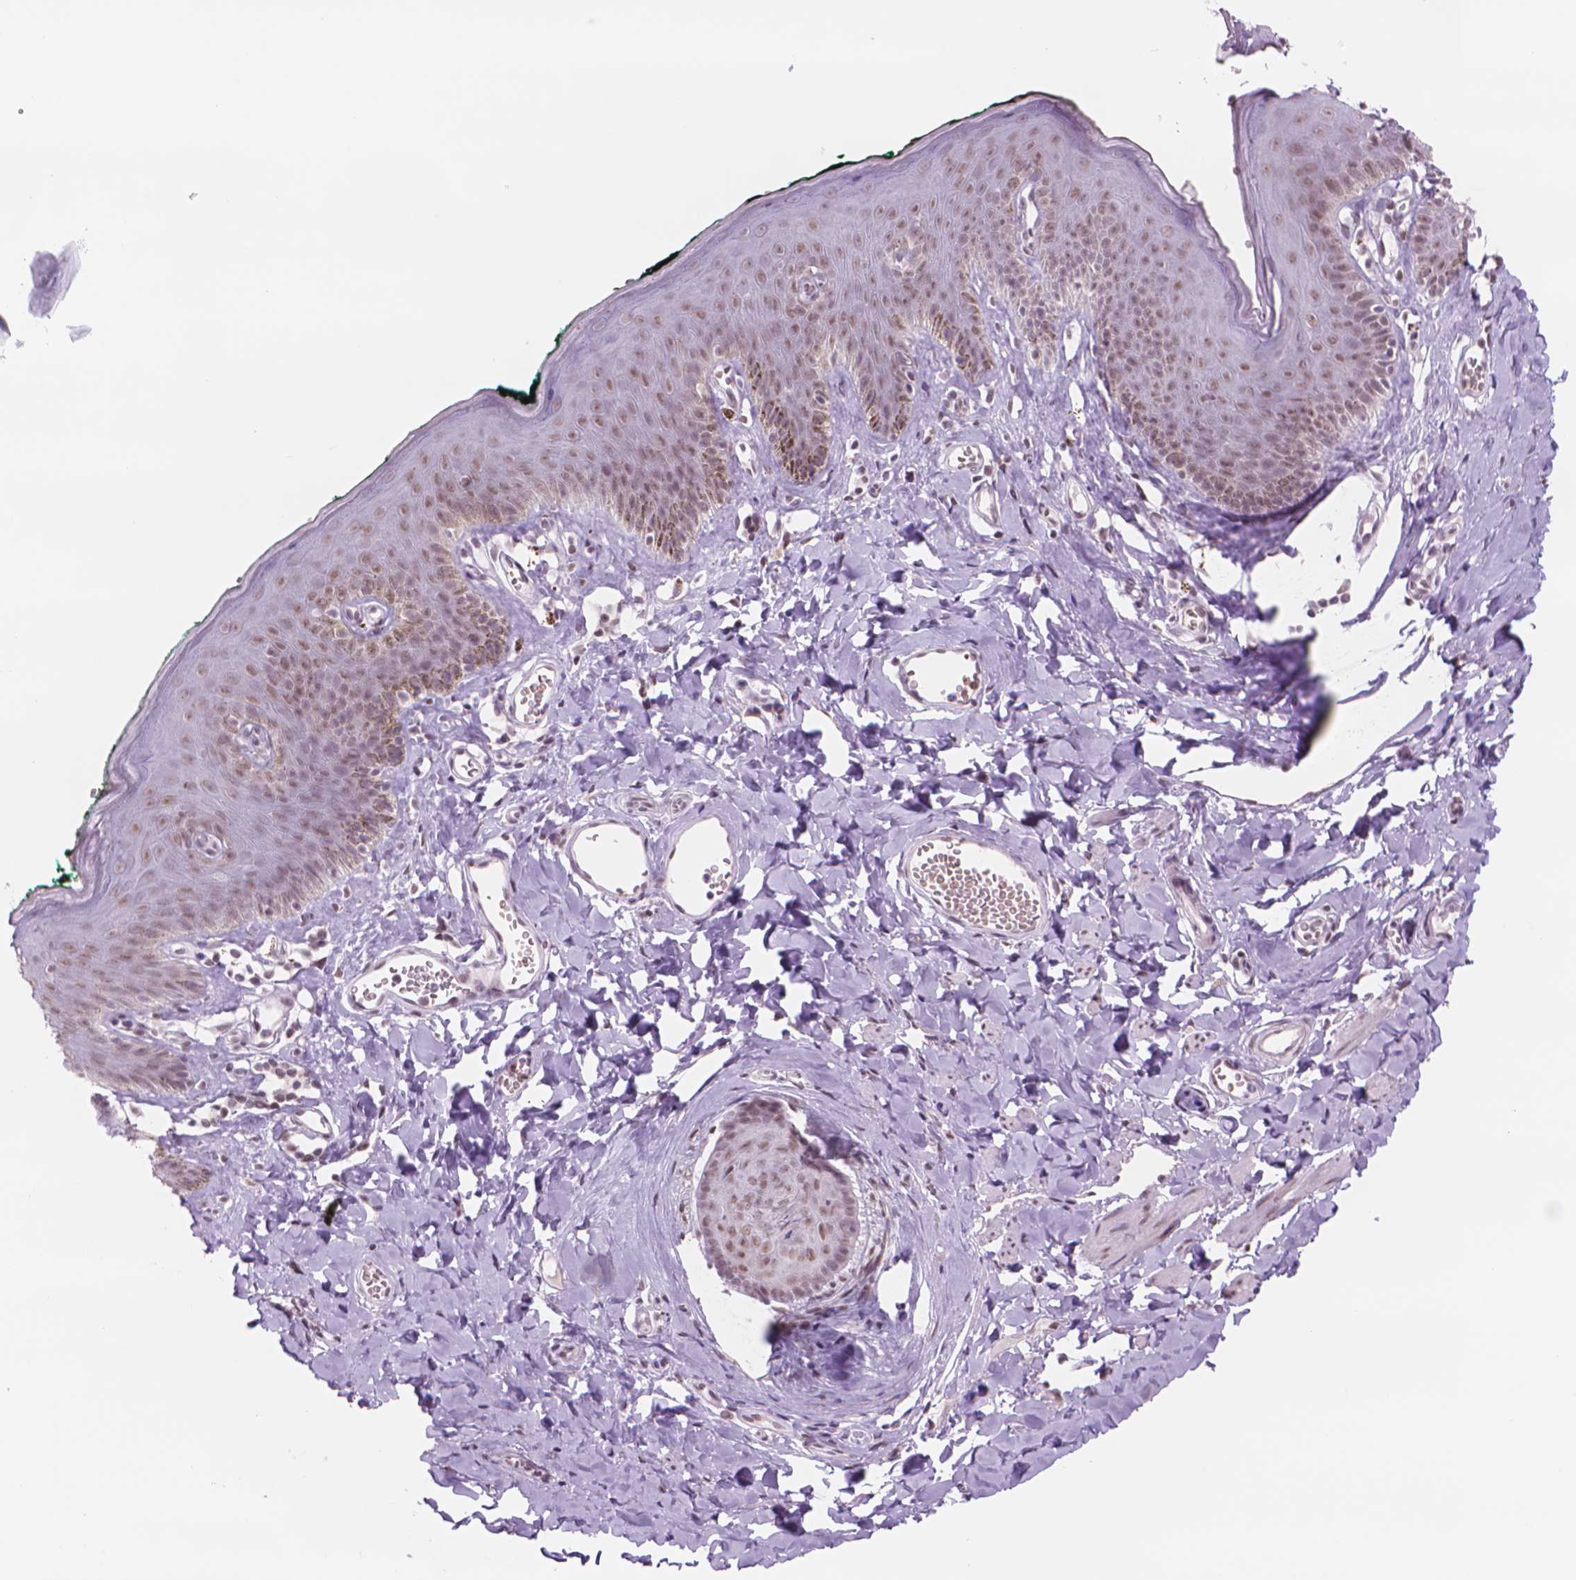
{"staining": {"intensity": "moderate", "quantity": ">75%", "location": "nuclear"}, "tissue": "skin", "cell_type": "Epidermal cells", "image_type": "normal", "snomed": [{"axis": "morphology", "description": "Normal tissue, NOS"}, {"axis": "topography", "description": "Vulva"}, {"axis": "topography", "description": "Peripheral nerve tissue"}], "caption": "DAB (3,3'-diaminobenzidine) immunohistochemical staining of normal human skin demonstrates moderate nuclear protein positivity in about >75% of epidermal cells. The protein of interest is shown in brown color, while the nuclei are stained blue.", "gene": "POLR3D", "patient": {"sex": "female", "age": 66}}